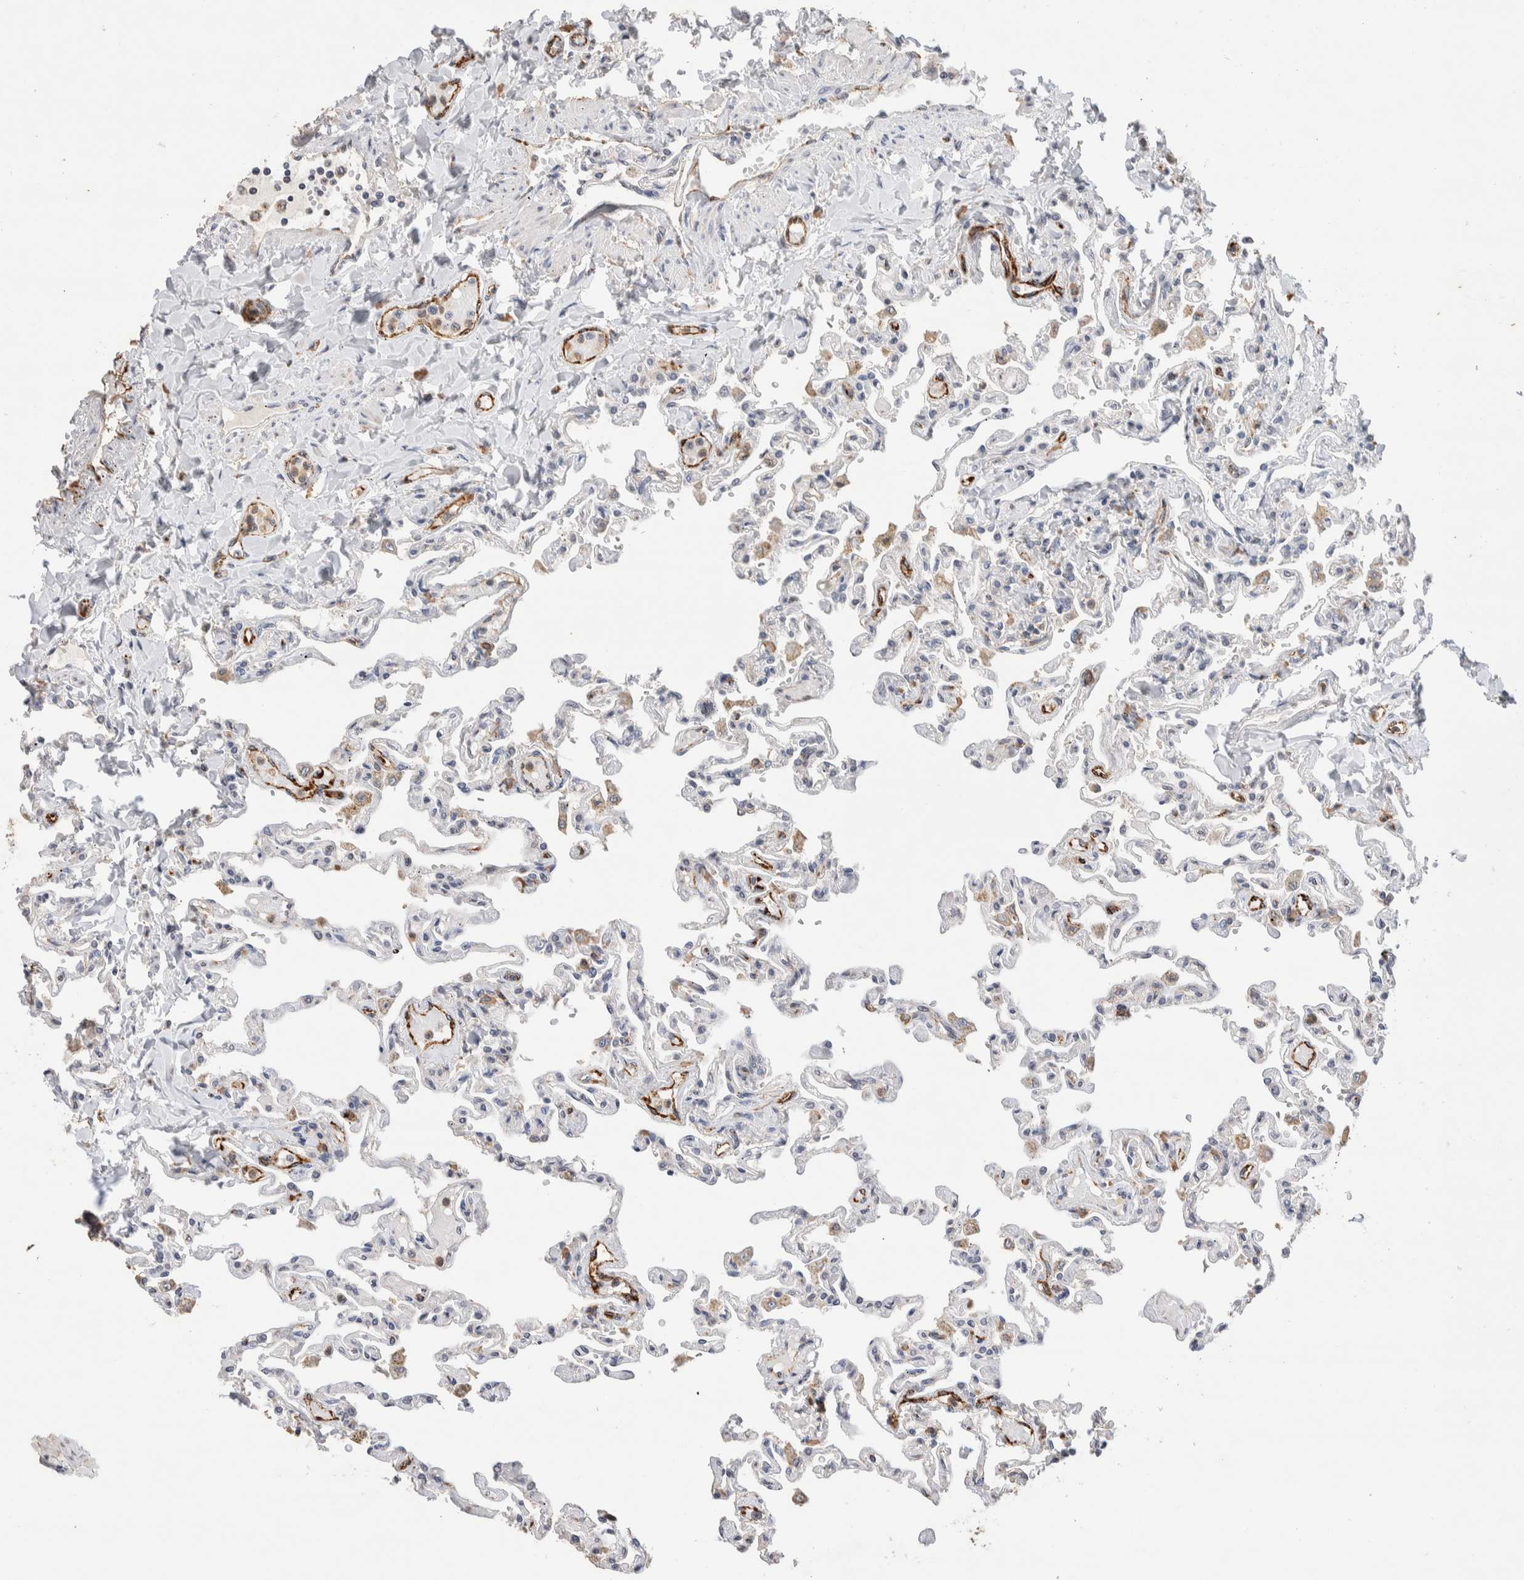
{"staining": {"intensity": "negative", "quantity": "none", "location": "none"}, "tissue": "lung", "cell_type": "Alveolar cells", "image_type": "normal", "snomed": [{"axis": "morphology", "description": "Normal tissue, NOS"}, {"axis": "topography", "description": "Lung"}], "caption": "Protein analysis of unremarkable lung exhibits no significant expression in alveolar cells. (DAB IHC, high magnification).", "gene": "NSMAF", "patient": {"sex": "male", "age": 21}}